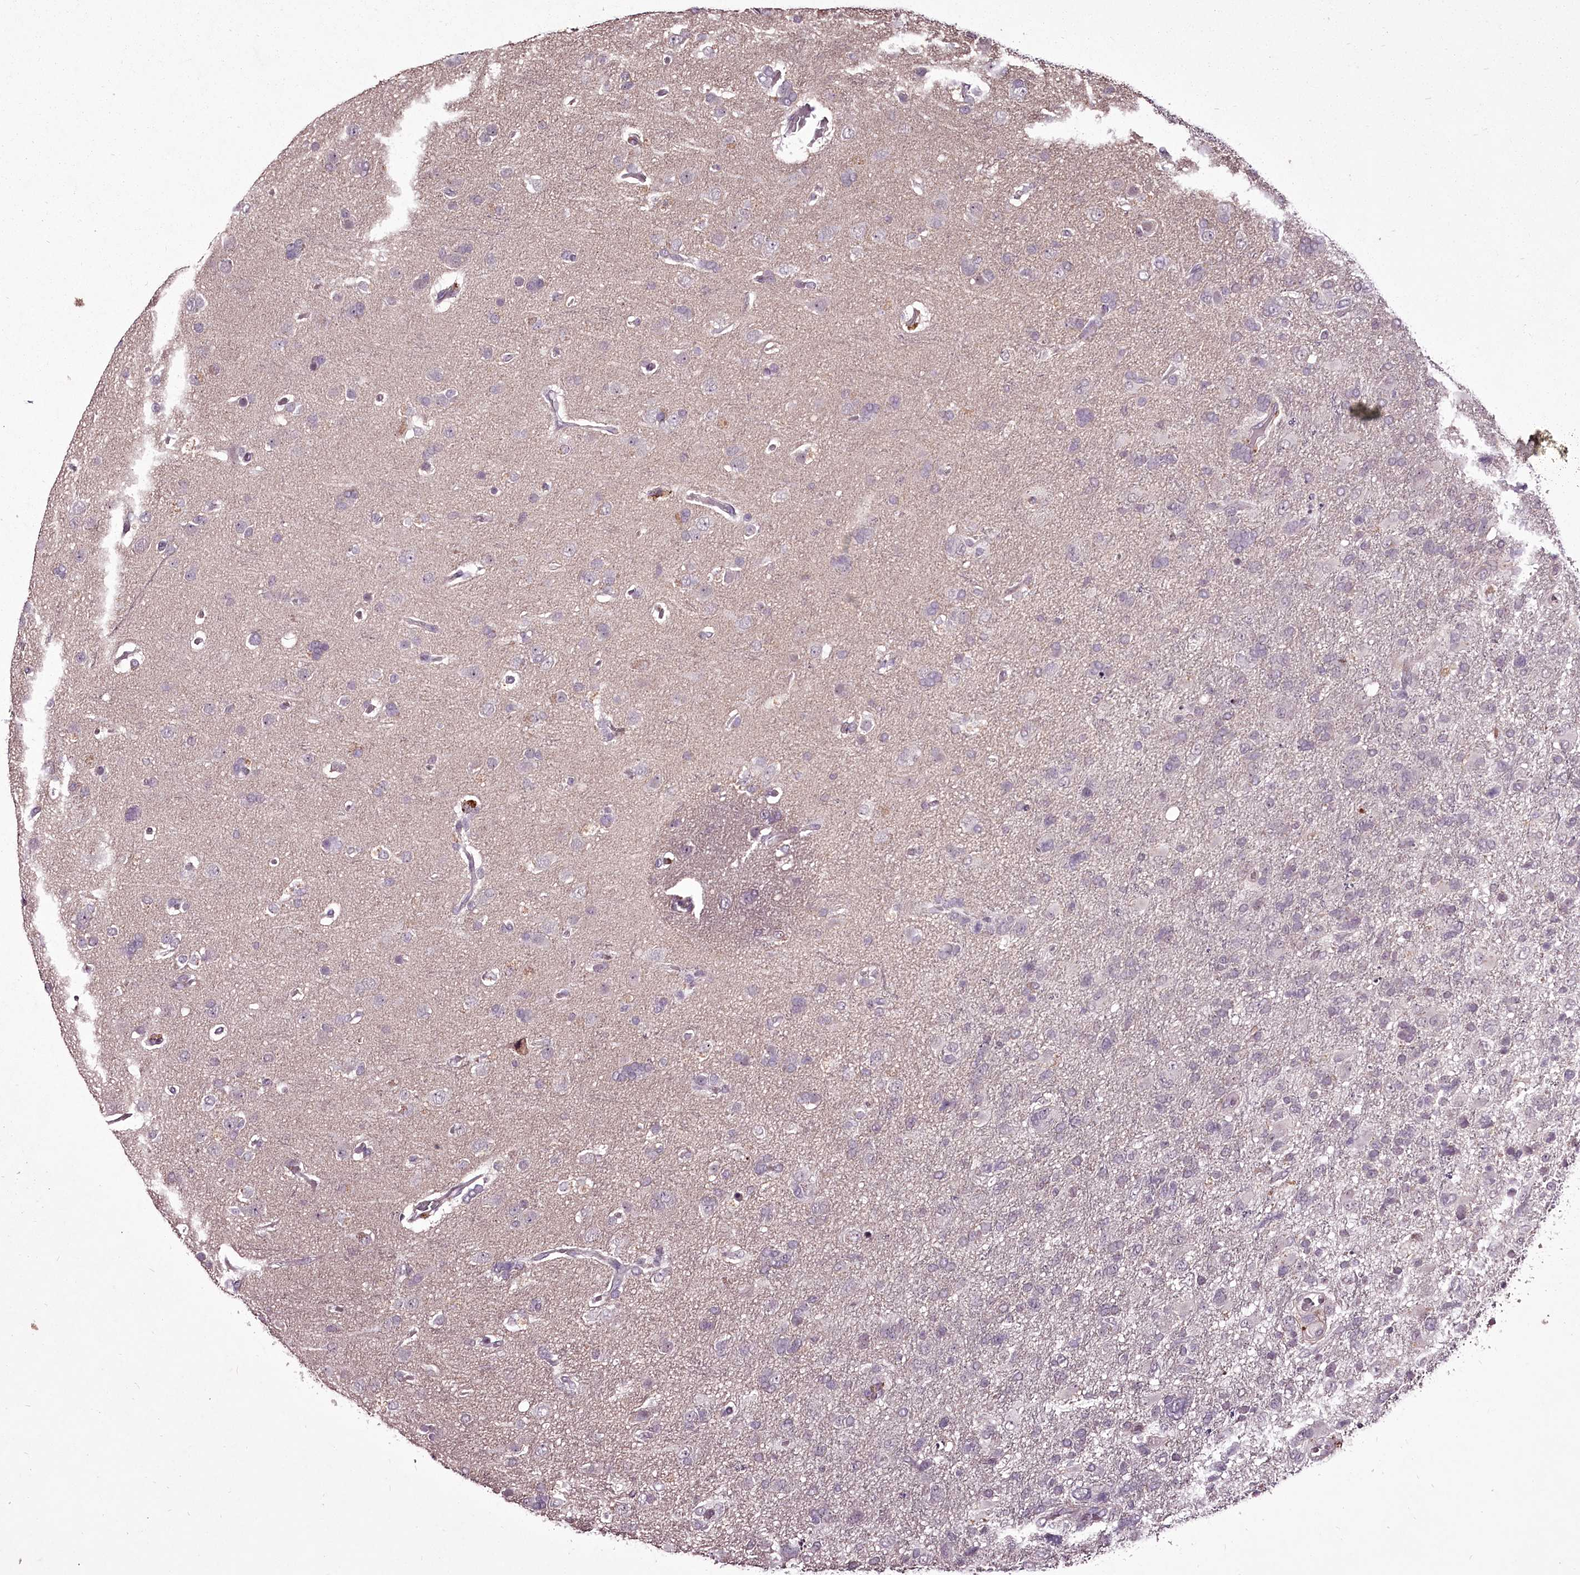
{"staining": {"intensity": "negative", "quantity": "none", "location": "none"}, "tissue": "glioma", "cell_type": "Tumor cells", "image_type": "cancer", "snomed": [{"axis": "morphology", "description": "Glioma, malignant, High grade"}, {"axis": "topography", "description": "Brain"}], "caption": "The immunohistochemistry histopathology image has no significant positivity in tumor cells of high-grade glioma (malignant) tissue. The staining is performed using DAB brown chromogen with nuclei counter-stained in using hematoxylin.", "gene": "ADRA1D", "patient": {"sex": "male", "age": 61}}